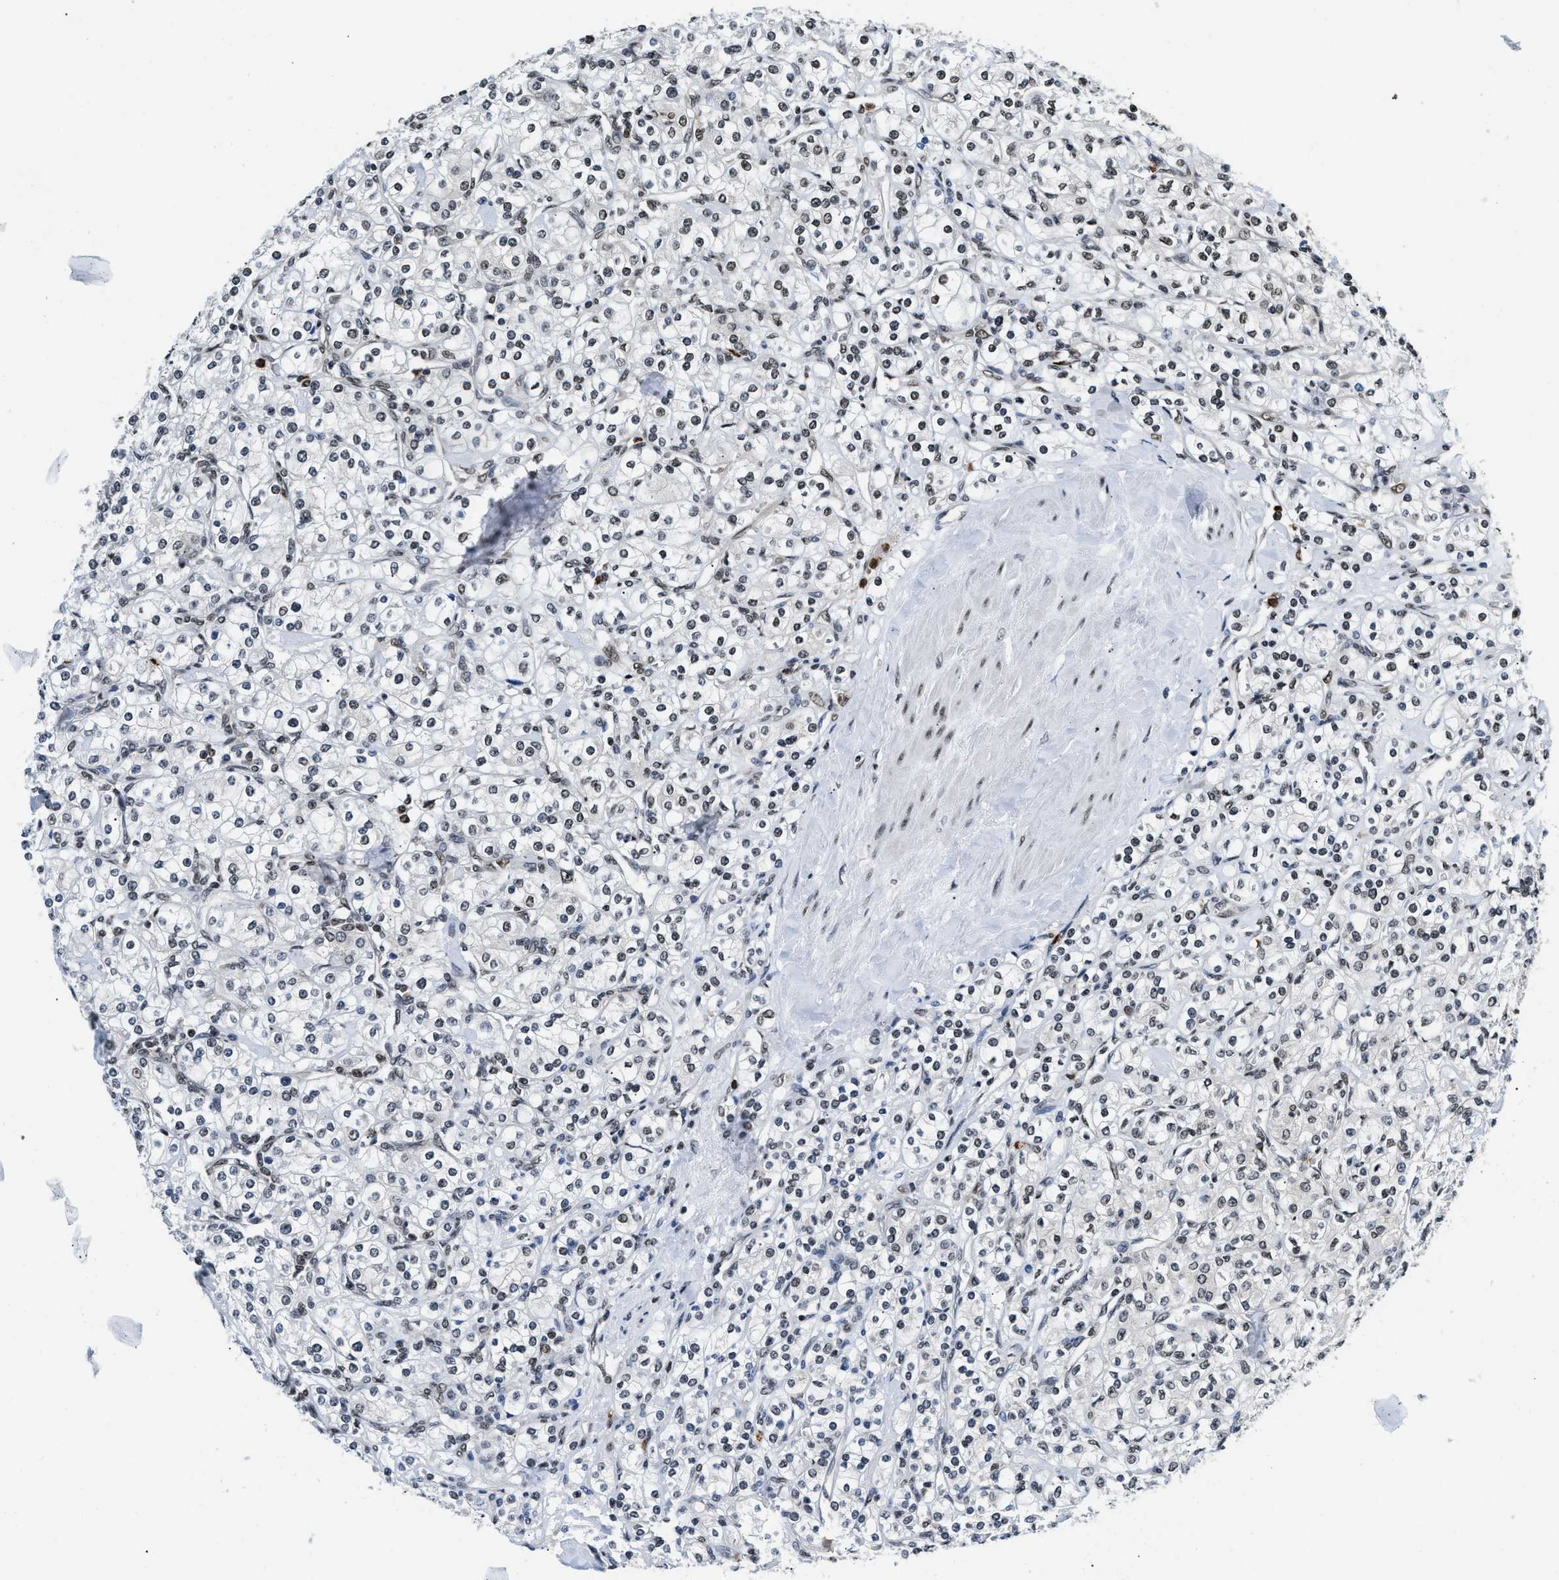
{"staining": {"intensity": "negative", "quantity": "none", "location": "none"}, "tissue": "renal cancer", "cell_type": "Tumor cells", "image_type": "cancer", "snomed": [{"axis": "morphology", "description": "Adenocarcinoma, NOS"}, {"axis": "topography", "description": "Kidney"}], "caption": "This is an IHC photomicrograph of human renal adenocarcinoma. There is no expression in tumor cells.", "gene": "CCNDBP1", "patient": {"sex": "male", "age": 77}}